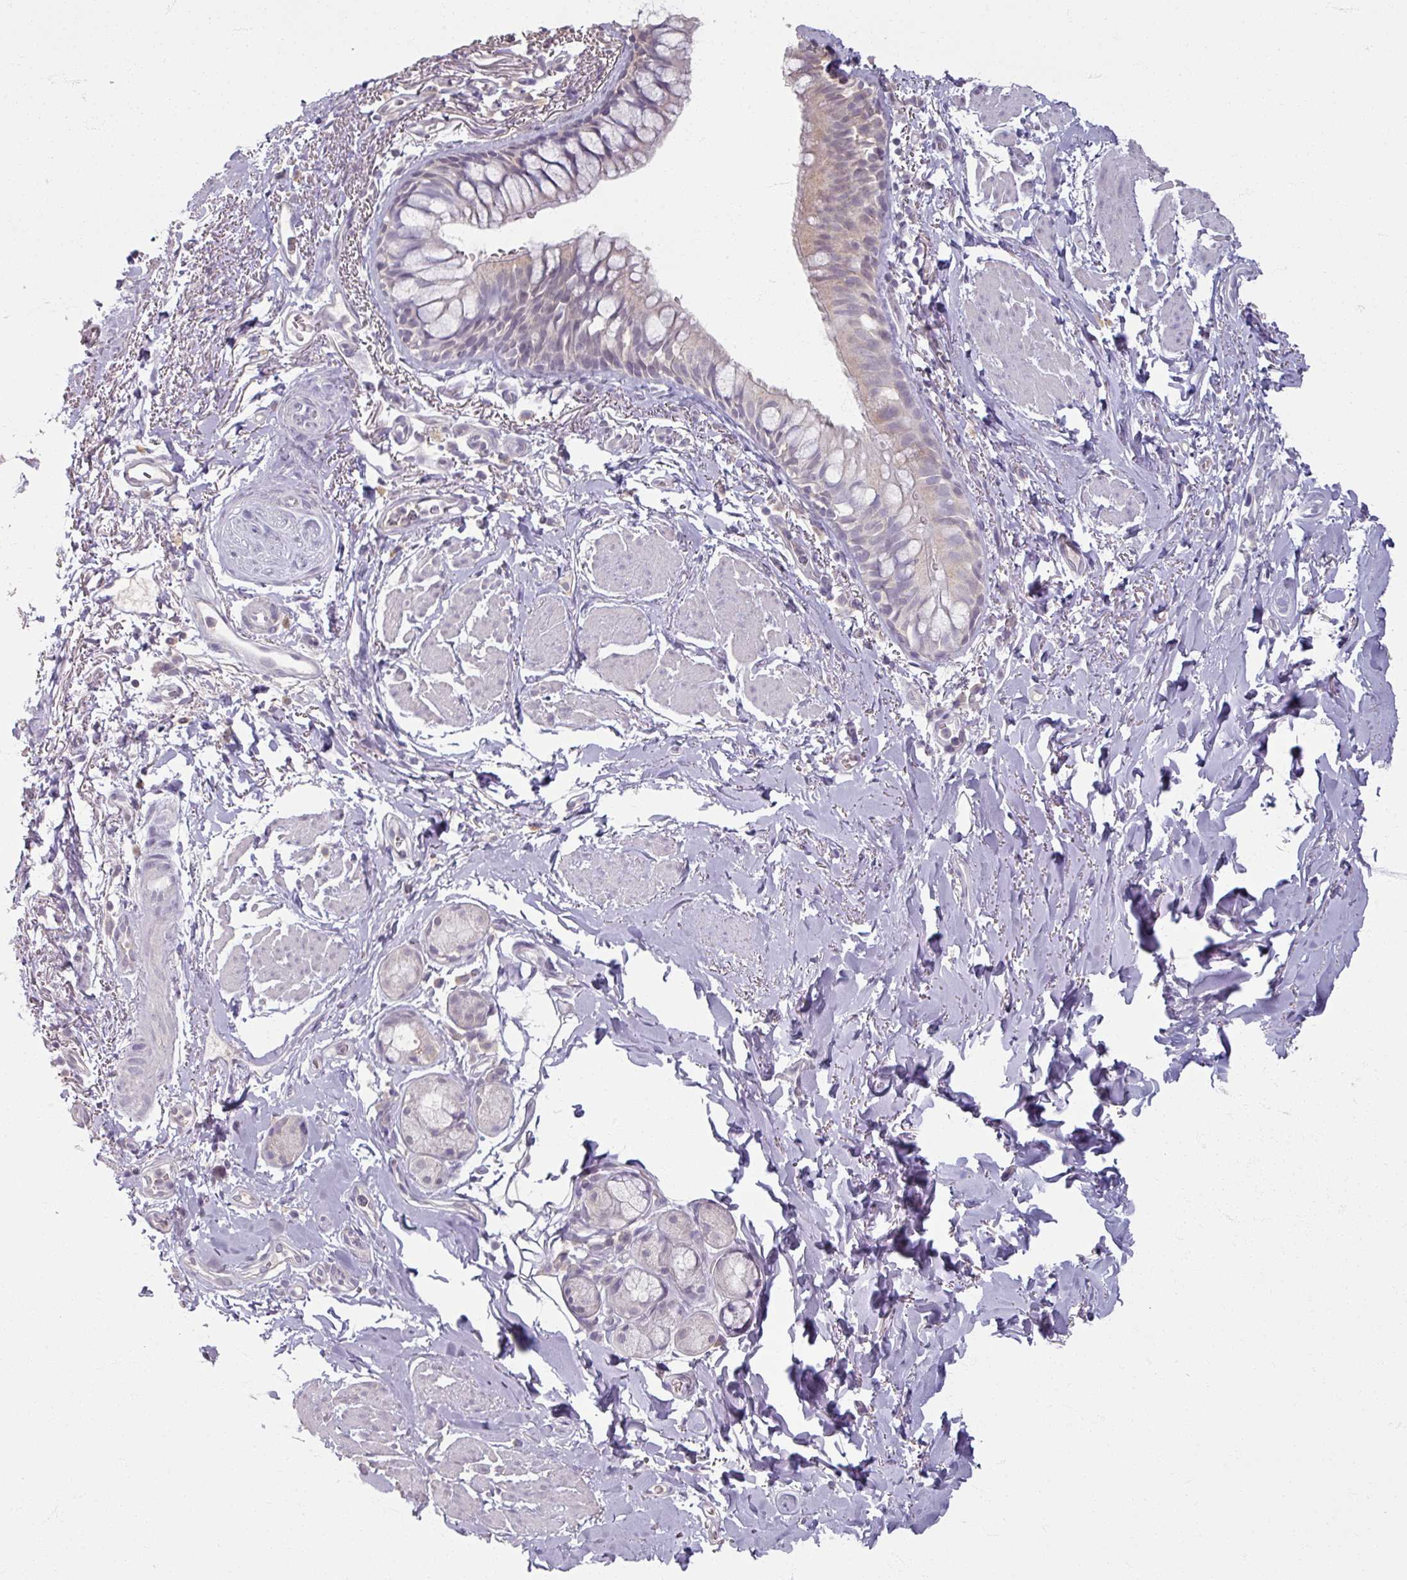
{"staining": {"intensity": "weak", "quantity": "<25%", "location": "cytoplasmic/membranous"}, "tissue": "bronchus", "cell_type": "Respiratory epithelial cells", "image_type": "normal", "snomed": [{"axis": "morphology", "description": "Normal tissue, NOS"}, {"axis": "topography", "description": "Bronchus"}], "caption": "Immunohistochemical staining of unremarkable human bronchus demonstrates no significant staining in respiratory epithelial cells. Brightfield microscopy of immunohistochemistry stained with DAB (3,3'-diaminobenzidine) (brown) and hematoxylin (blue), captured at high magnification.", "gene": "SOX11", "patient": {"sex": "male", "age": 67}}